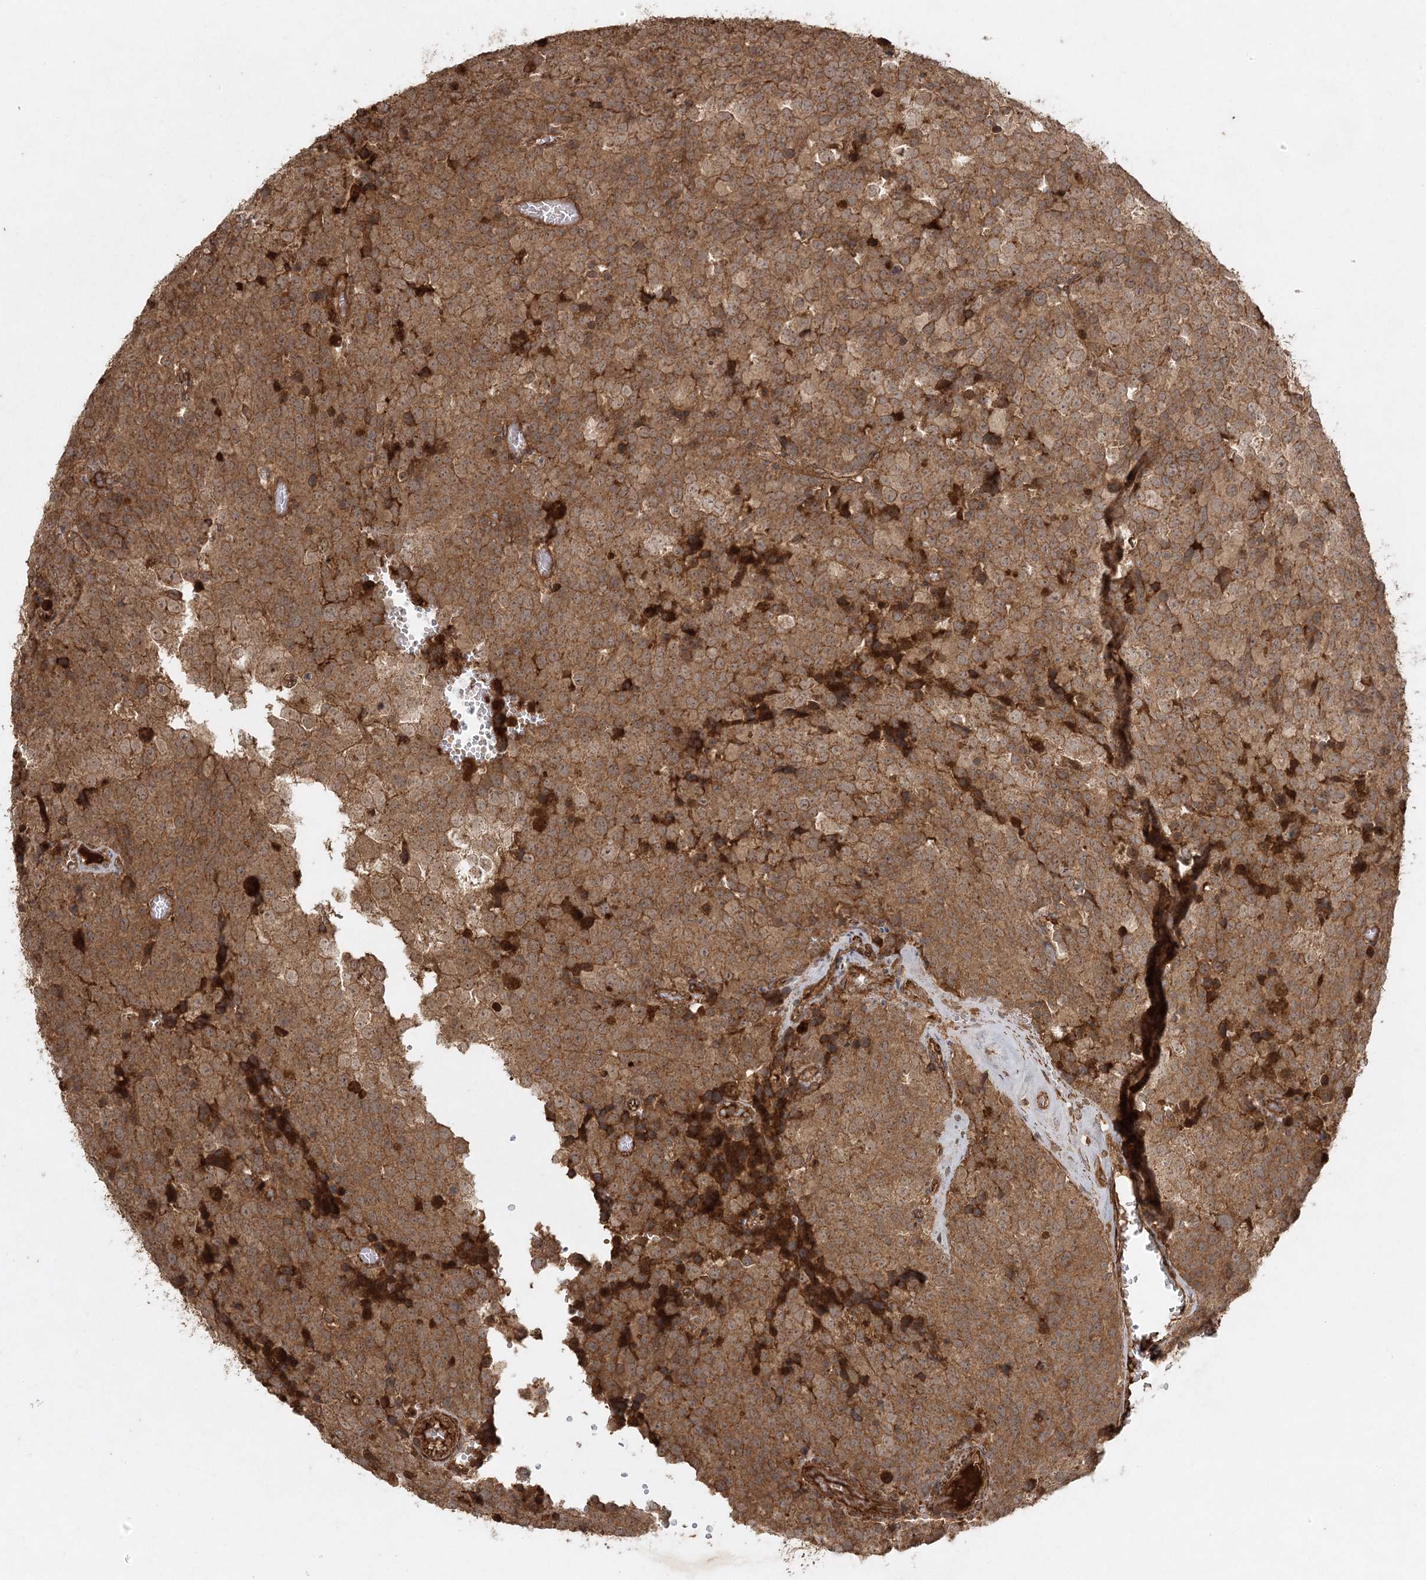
{"staining": {"intensity": "moderate", "quantity": ">75%", "location": "cytoplasmic/membranous"}, "tissue": "testis cancer", "cell_type": "Tumor cells", "image_type": "cancer", "snomed": [{"axis": "morphology", "description": "Seminoma, NOS"}, {"axis": "topography", "description": "Testis"}], "caption": "DAB (3,3'-diaminobenzidine) immunohistochemical staining of seminoma (testis) displays moderate cytoplasmic/membranous protein staining in about >75% of tumor cells. The staining was performed using DAB (3,3'-diaminobenzidine), with brown indicating positive protein expression. Nuclei are stained blue with hematoxylin.", "gene": "ARL13A", "patient": {"sex": "male", "age": 71}}